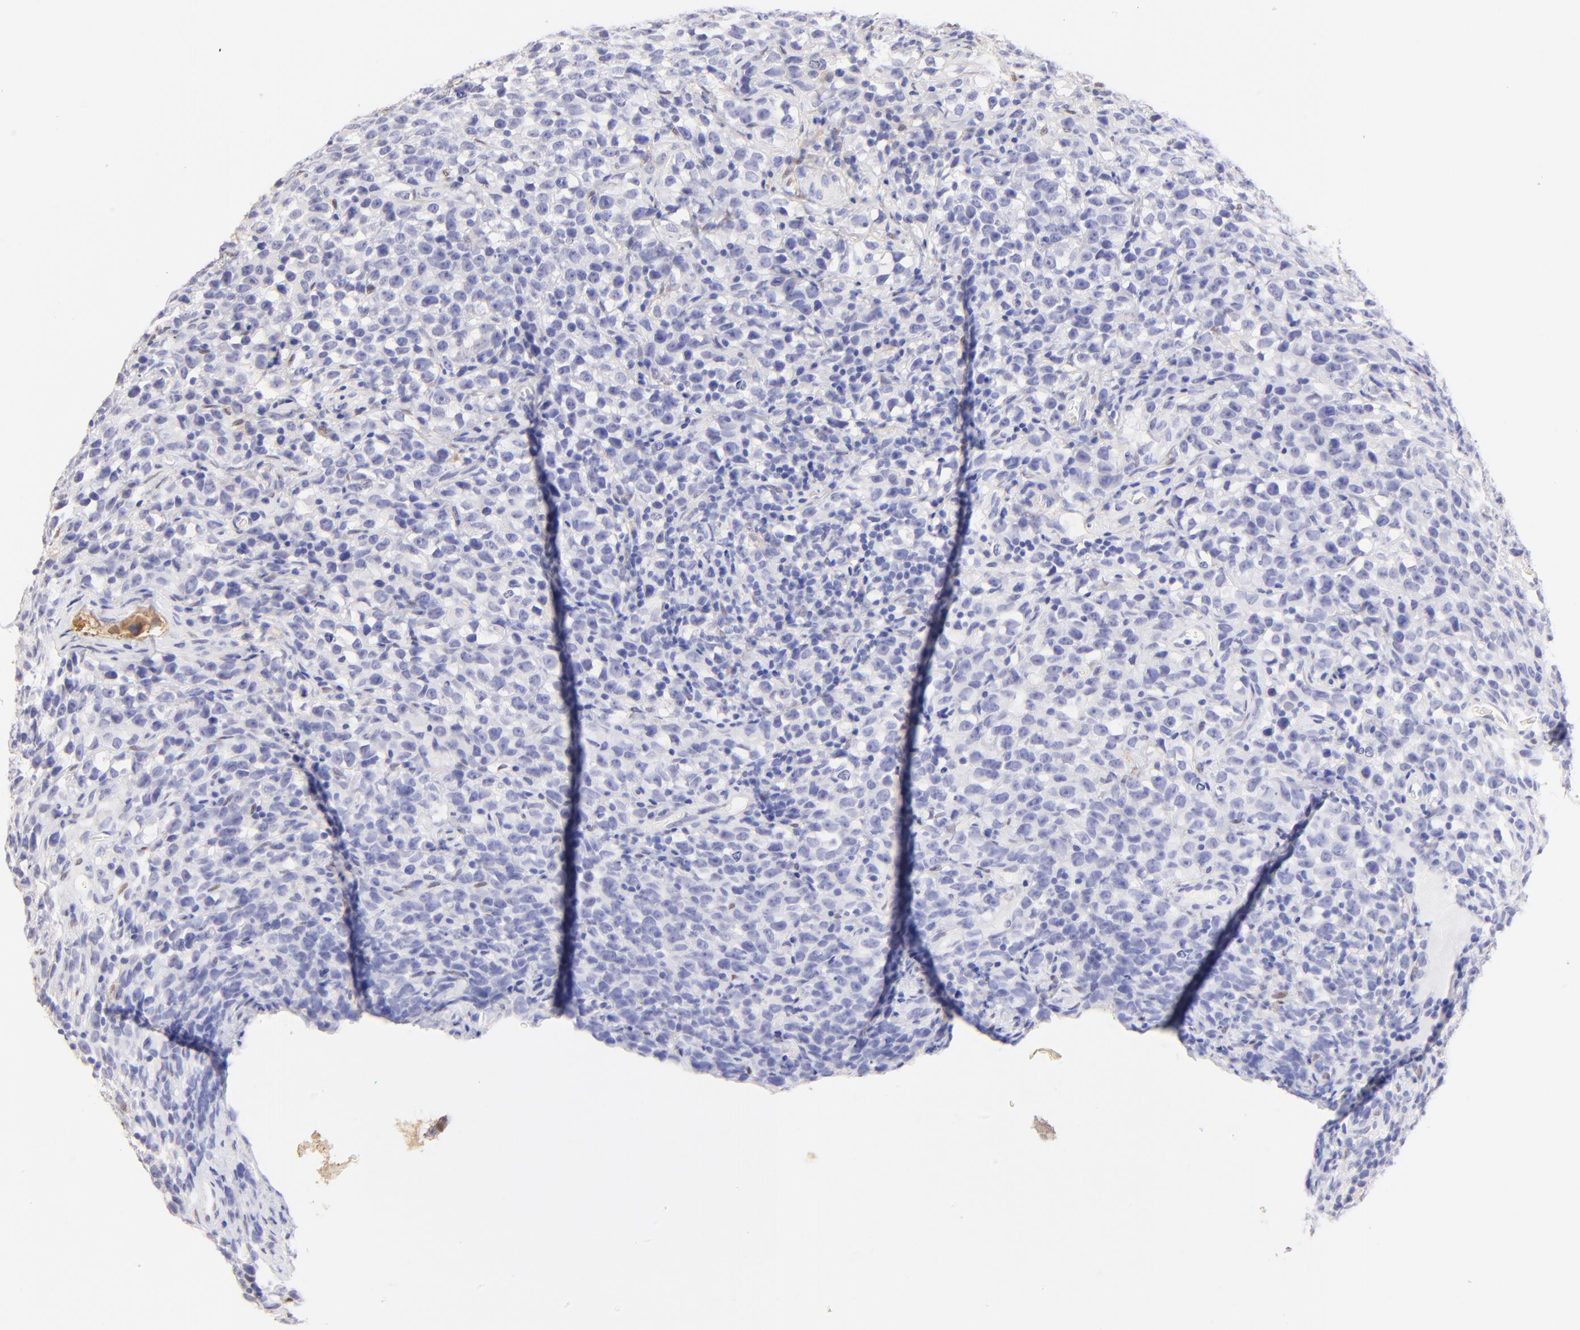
{"staining": {"intensity": "negative", "quantity": "none", "location": "none"}, "tissue": "testis cancer", "cell_type": "Tumor cells", "image_type": "cancer", "snomed": [{"axis": "morphology", "description": "Seminoma, NOS"}, {"axis": "topography", "description": "Testis"}], "caption": "A high-resolution histopathology image shows IHC staining of testis cancer (seminoma), which reveals no significant positivity in tumor cells.", "gene": "ALDH1A1", "patient": {"sex": "male", "age": 25}}